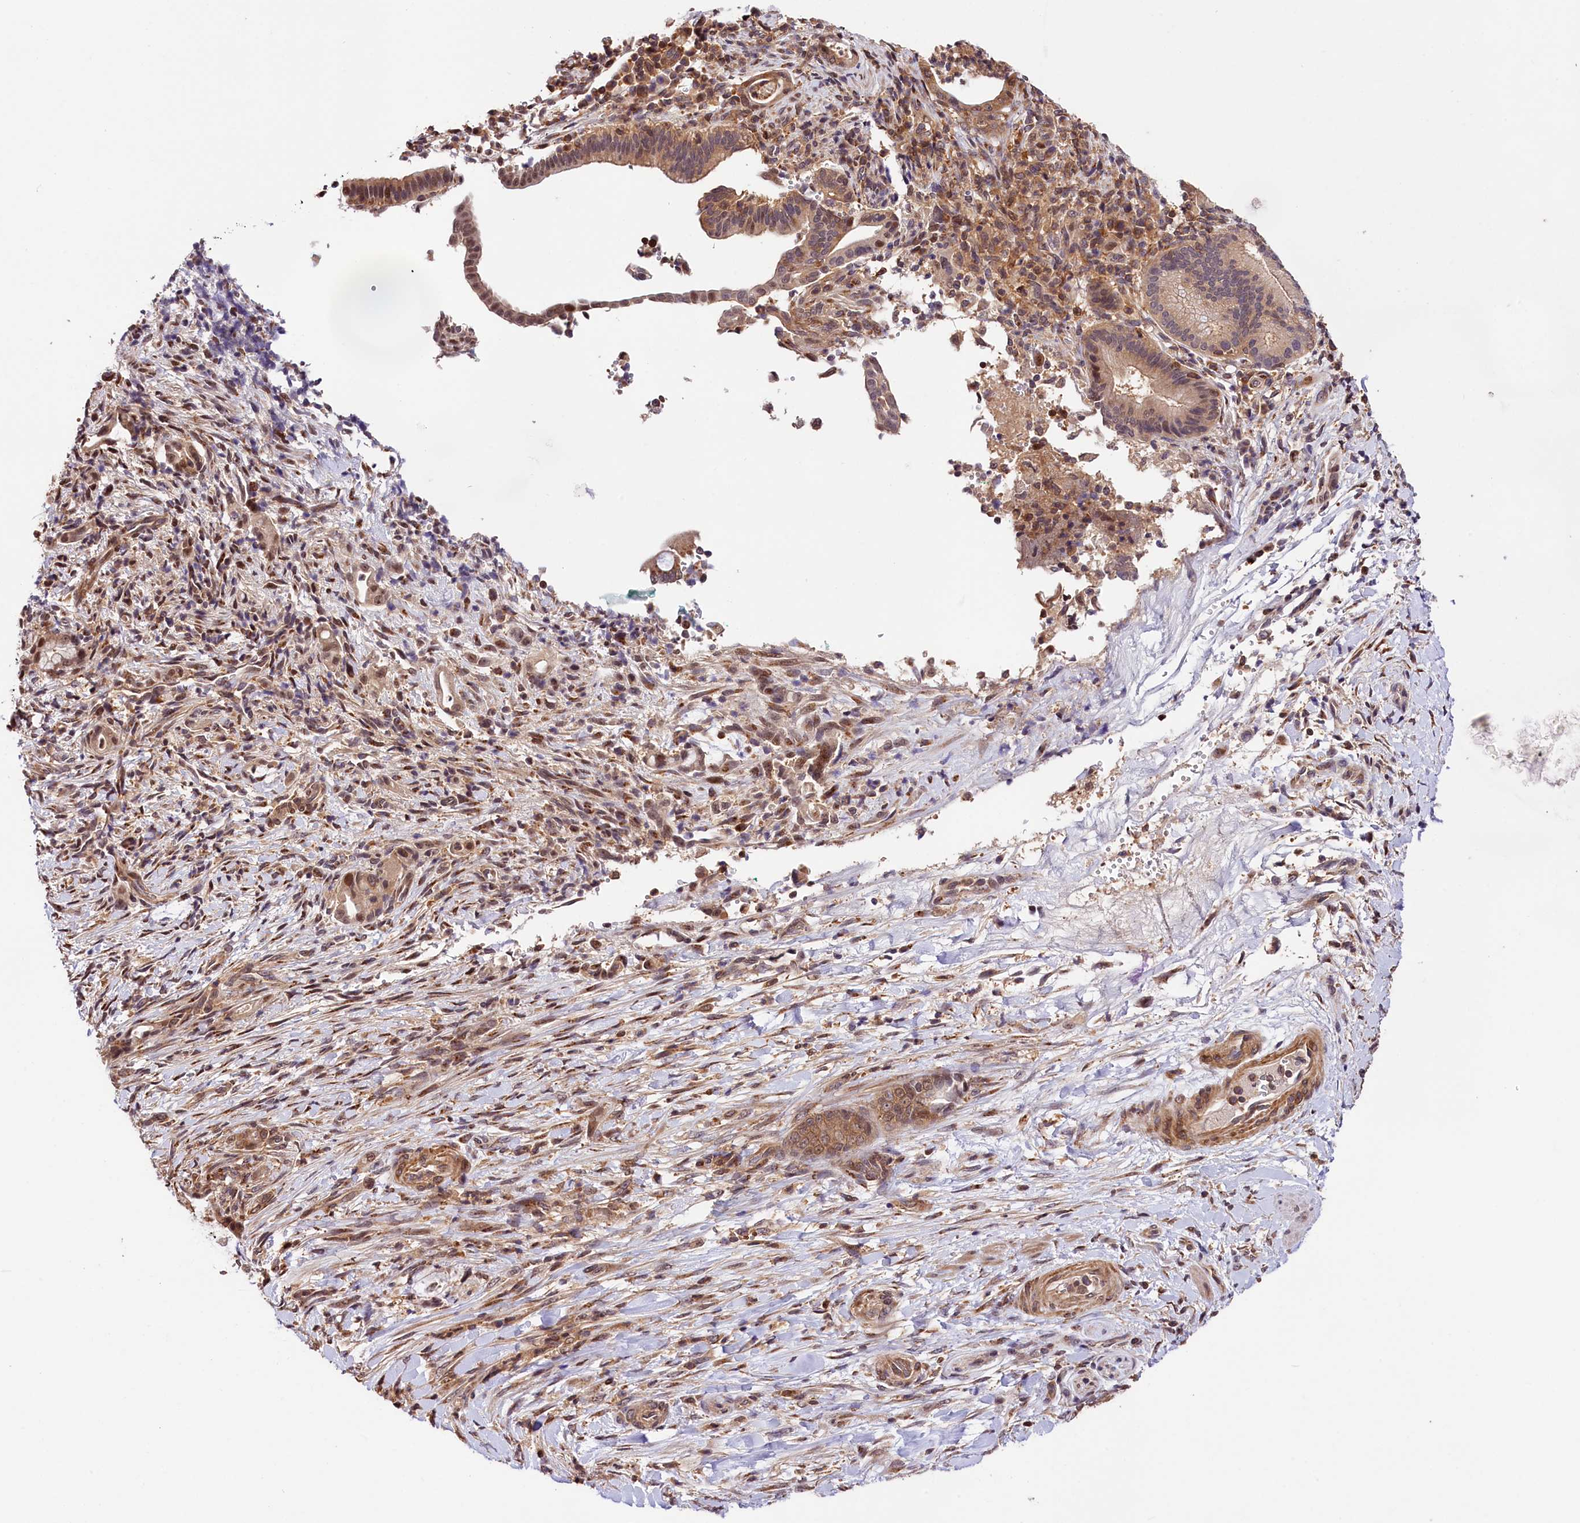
{"staining": {"intensity": "weak", "quantity": "25%-75%", "location": "cytoplasmic/membranous,nuclear"}, "tissue": "pancreatic cancer", "cell_type": "Tumor cells", "image_type": "cancer", "snomed": [{"axis": "morphology", "description": "Normal tissue, NOS"}, {"axis": "morphology", "description": "Adenocarcinoma, NOS"}, {"axis": "topography", "description": "Pancreas"}], "caption": "Immunohistochemistry staining of pancreatic cancer, which exhibits low levels of weak cytoplasmic/membranous and nuclear staining in about 25%-75% of tumor cells indicating weak cytoplasmic/membranous and nuclear protein positivity. The staining was performed using DAB (3,3'-diaminobenzidine) (brown) for protein detection and nuclei were counterstained in hematoxylin (blue).", "gene": "CHORDC1", "patient": {"sex": "female", "age": 55}}